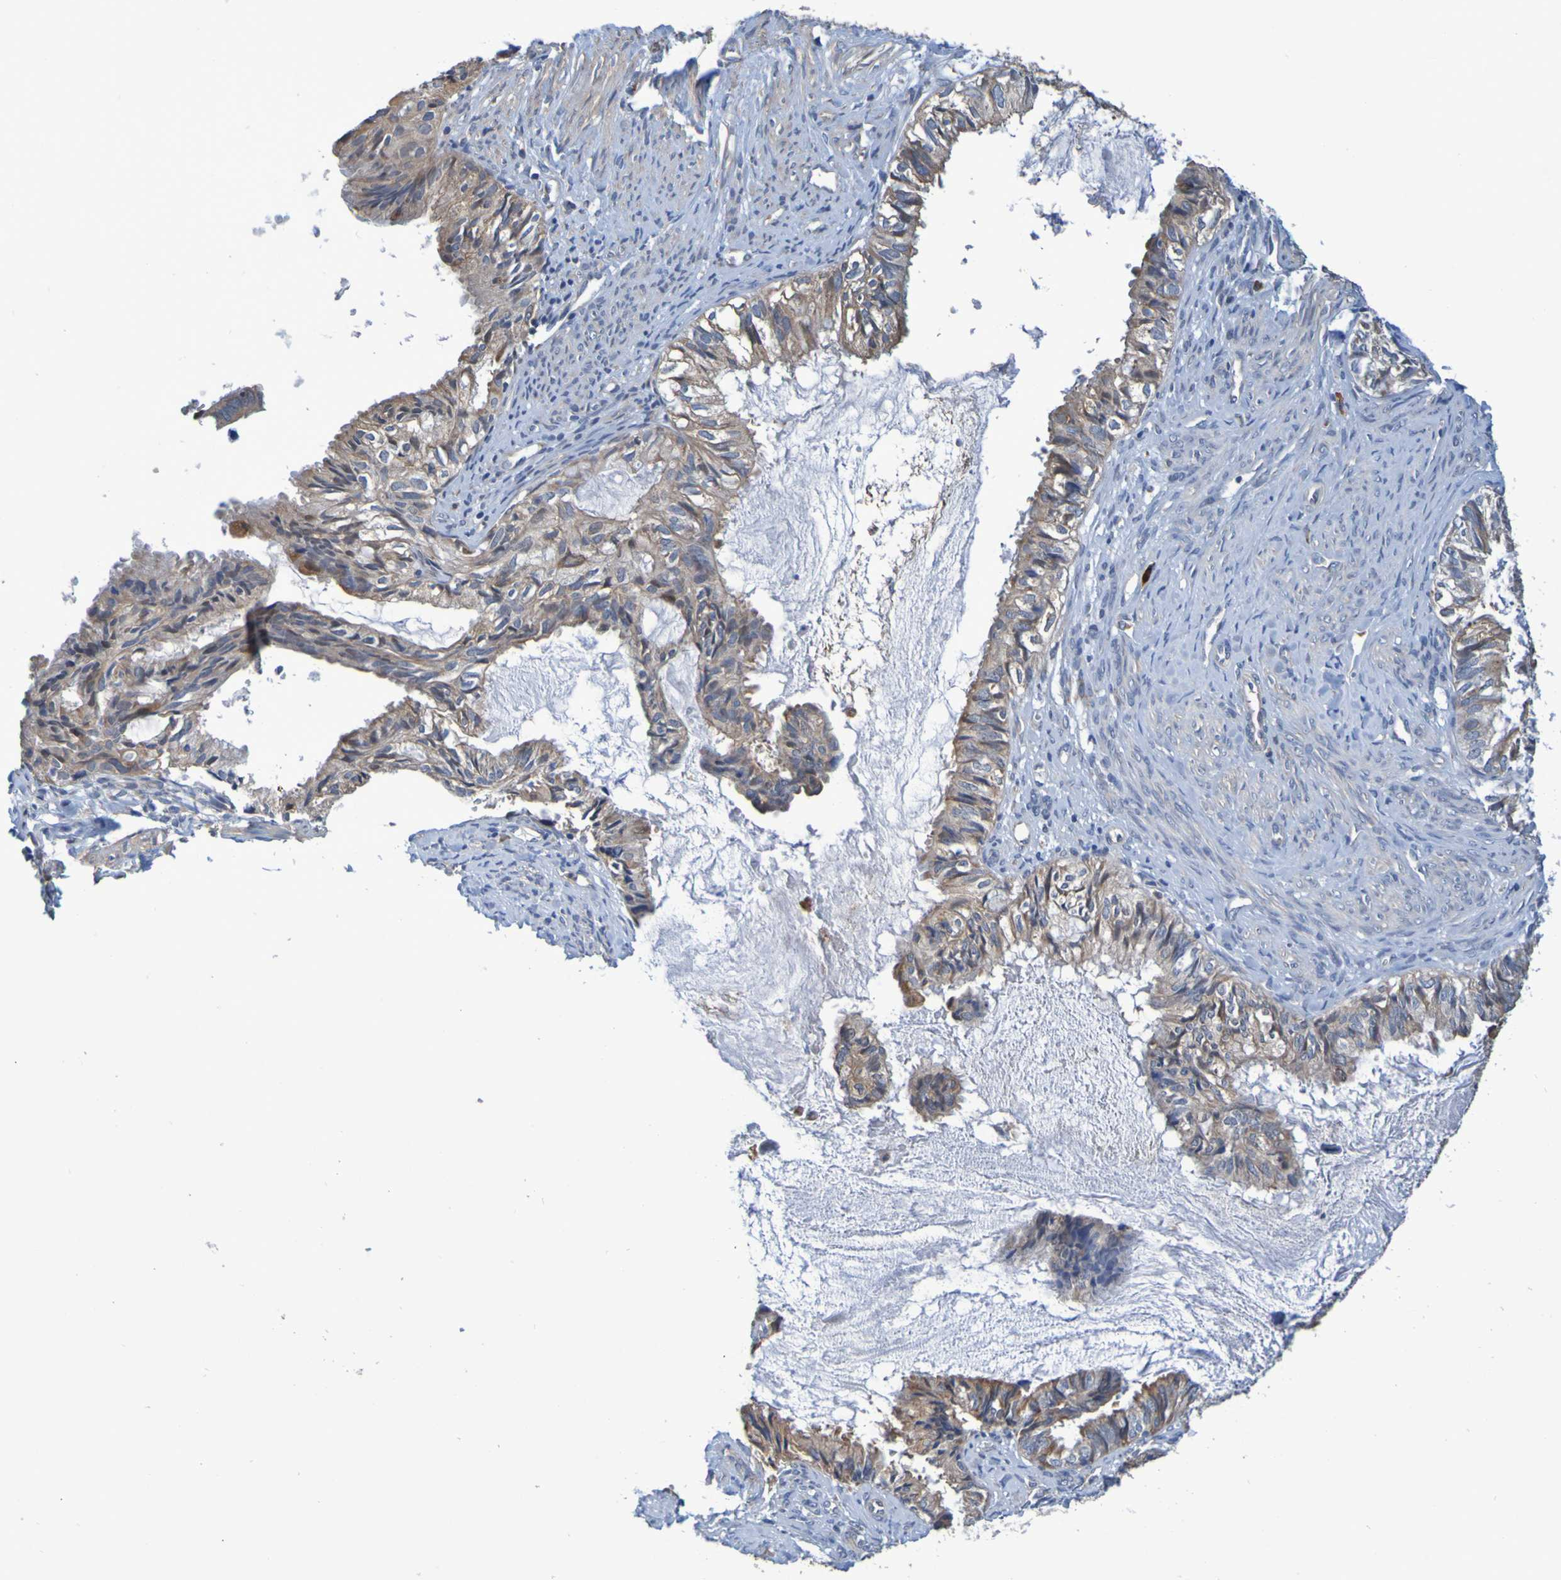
{"staining": {"intensity": "weak", "quantity": ">75%", "location": "cytoplasmic/membranous"}, "tissue": "cervical cancer", "cell_type": "Tumor cells", "image_type": "cancer", "snomed": [{"axis": "morphology", "description": "Normal tissue, NOS"}, {"axis": "morphology", "description": "Adenocarcinoma, NOS"}, {"axis": "topography", "description": "Cervix"}, {"axis": "topography", "description": "Endometrium"}], "caption": "Immunohistochemical staining of adenocarcinoma (cervical) demonstrates low levels of weak cytoplasmic/membranous expression in about >75% of tumor cells.", "gene": "CLDN18", "patient": {"sex": "female", "age": 86}}